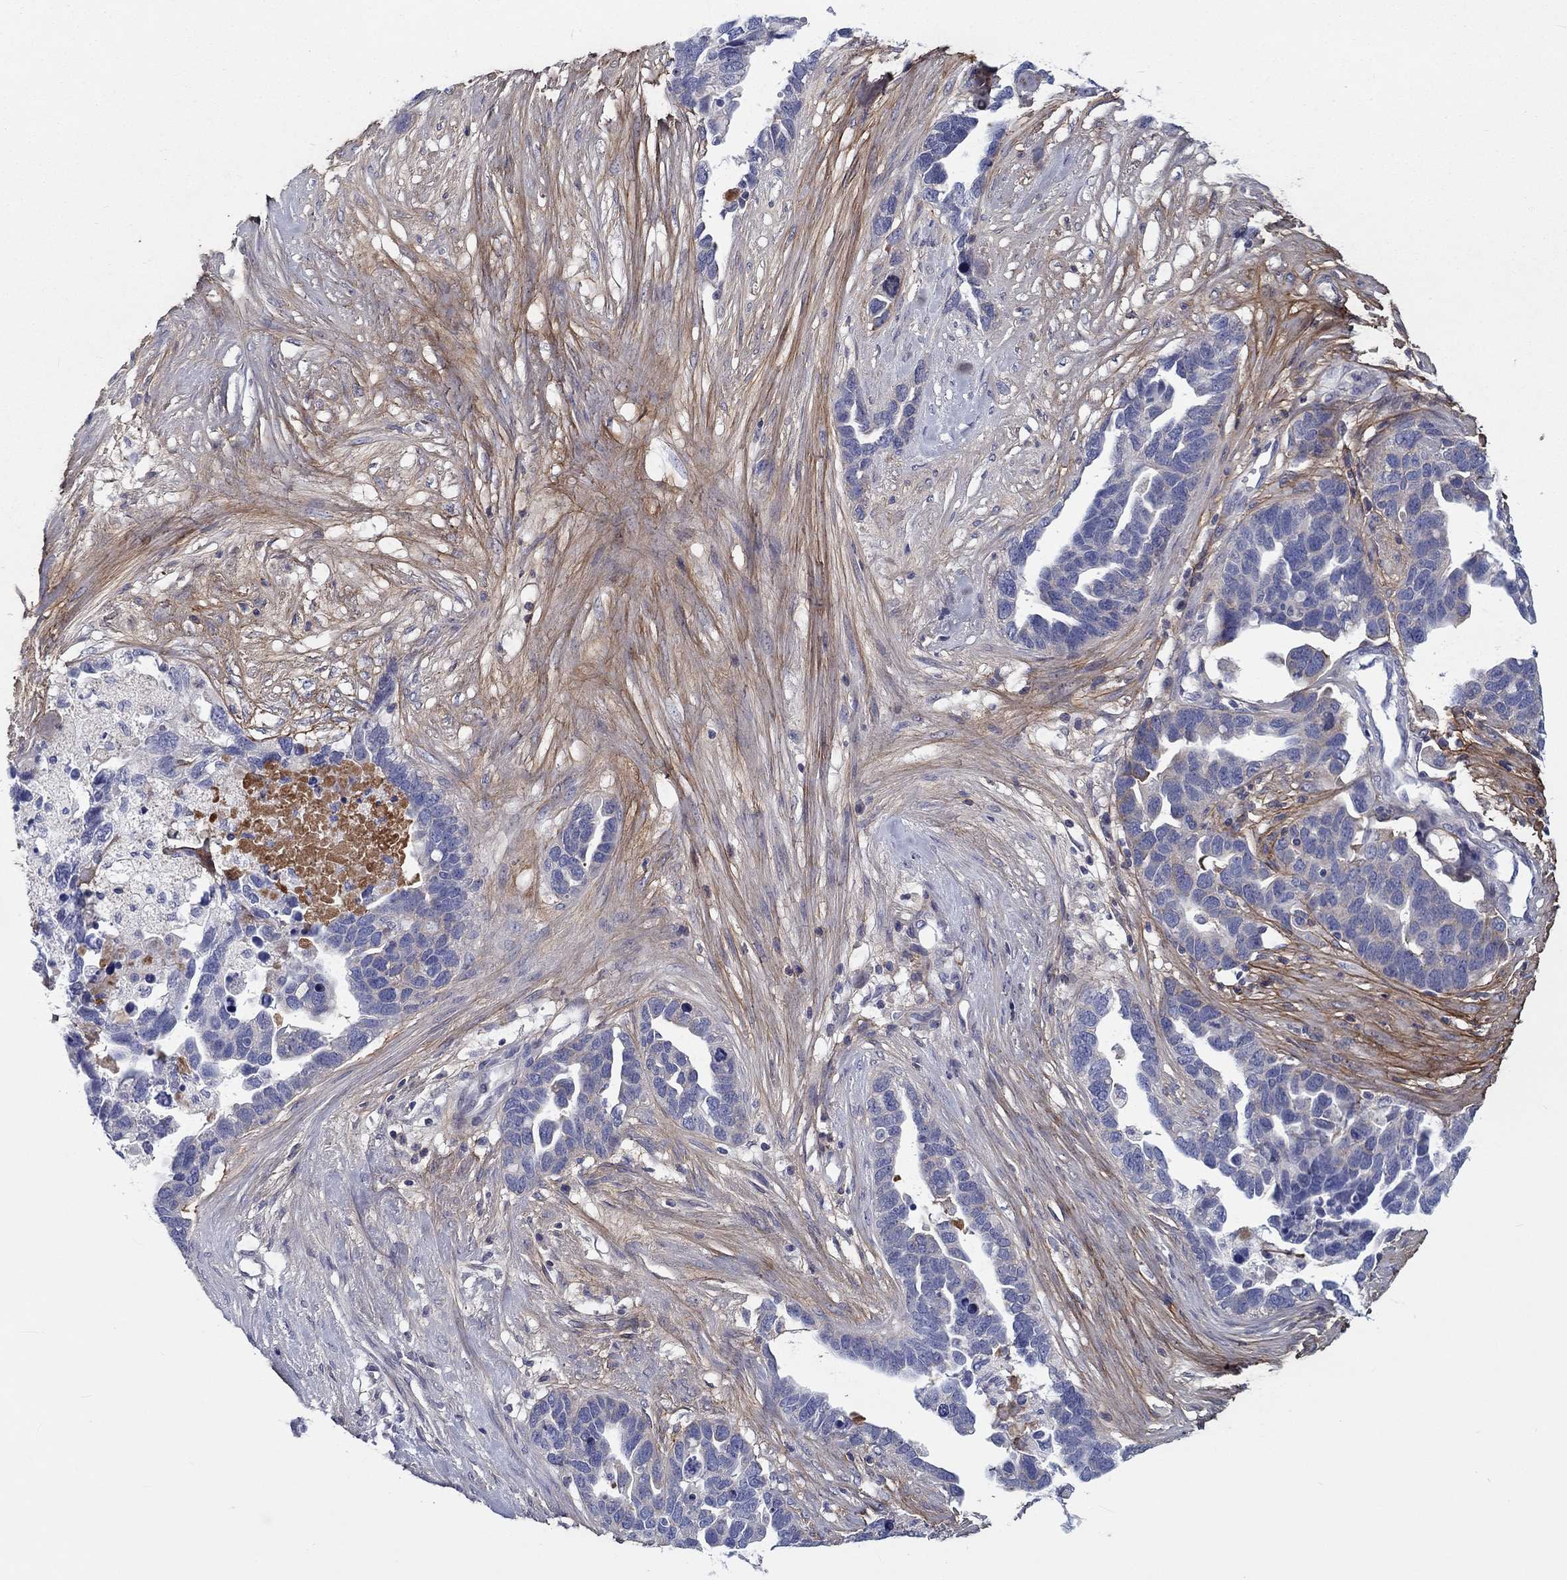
{"staining": {"intensity": "negative", "quantity": "none", "location": "none"}, "tissue": "ovarian cancer", "cell_type": "Tumor cells", "image_type": "cancer", "snomed": [{"axis": "morphology", "description": "Cystadenocarcinoma, serous, NOS"}, {"axis": "topography", "description": "Ovary"}], "caption": "Human serous cystadenocarcinoma (ovarian) stained for a protein using immunohistochemistry demonstrates no positivity in tumor cells.", "gene": "TGFBI", "patient": {"sex": "female", "age": 54}}